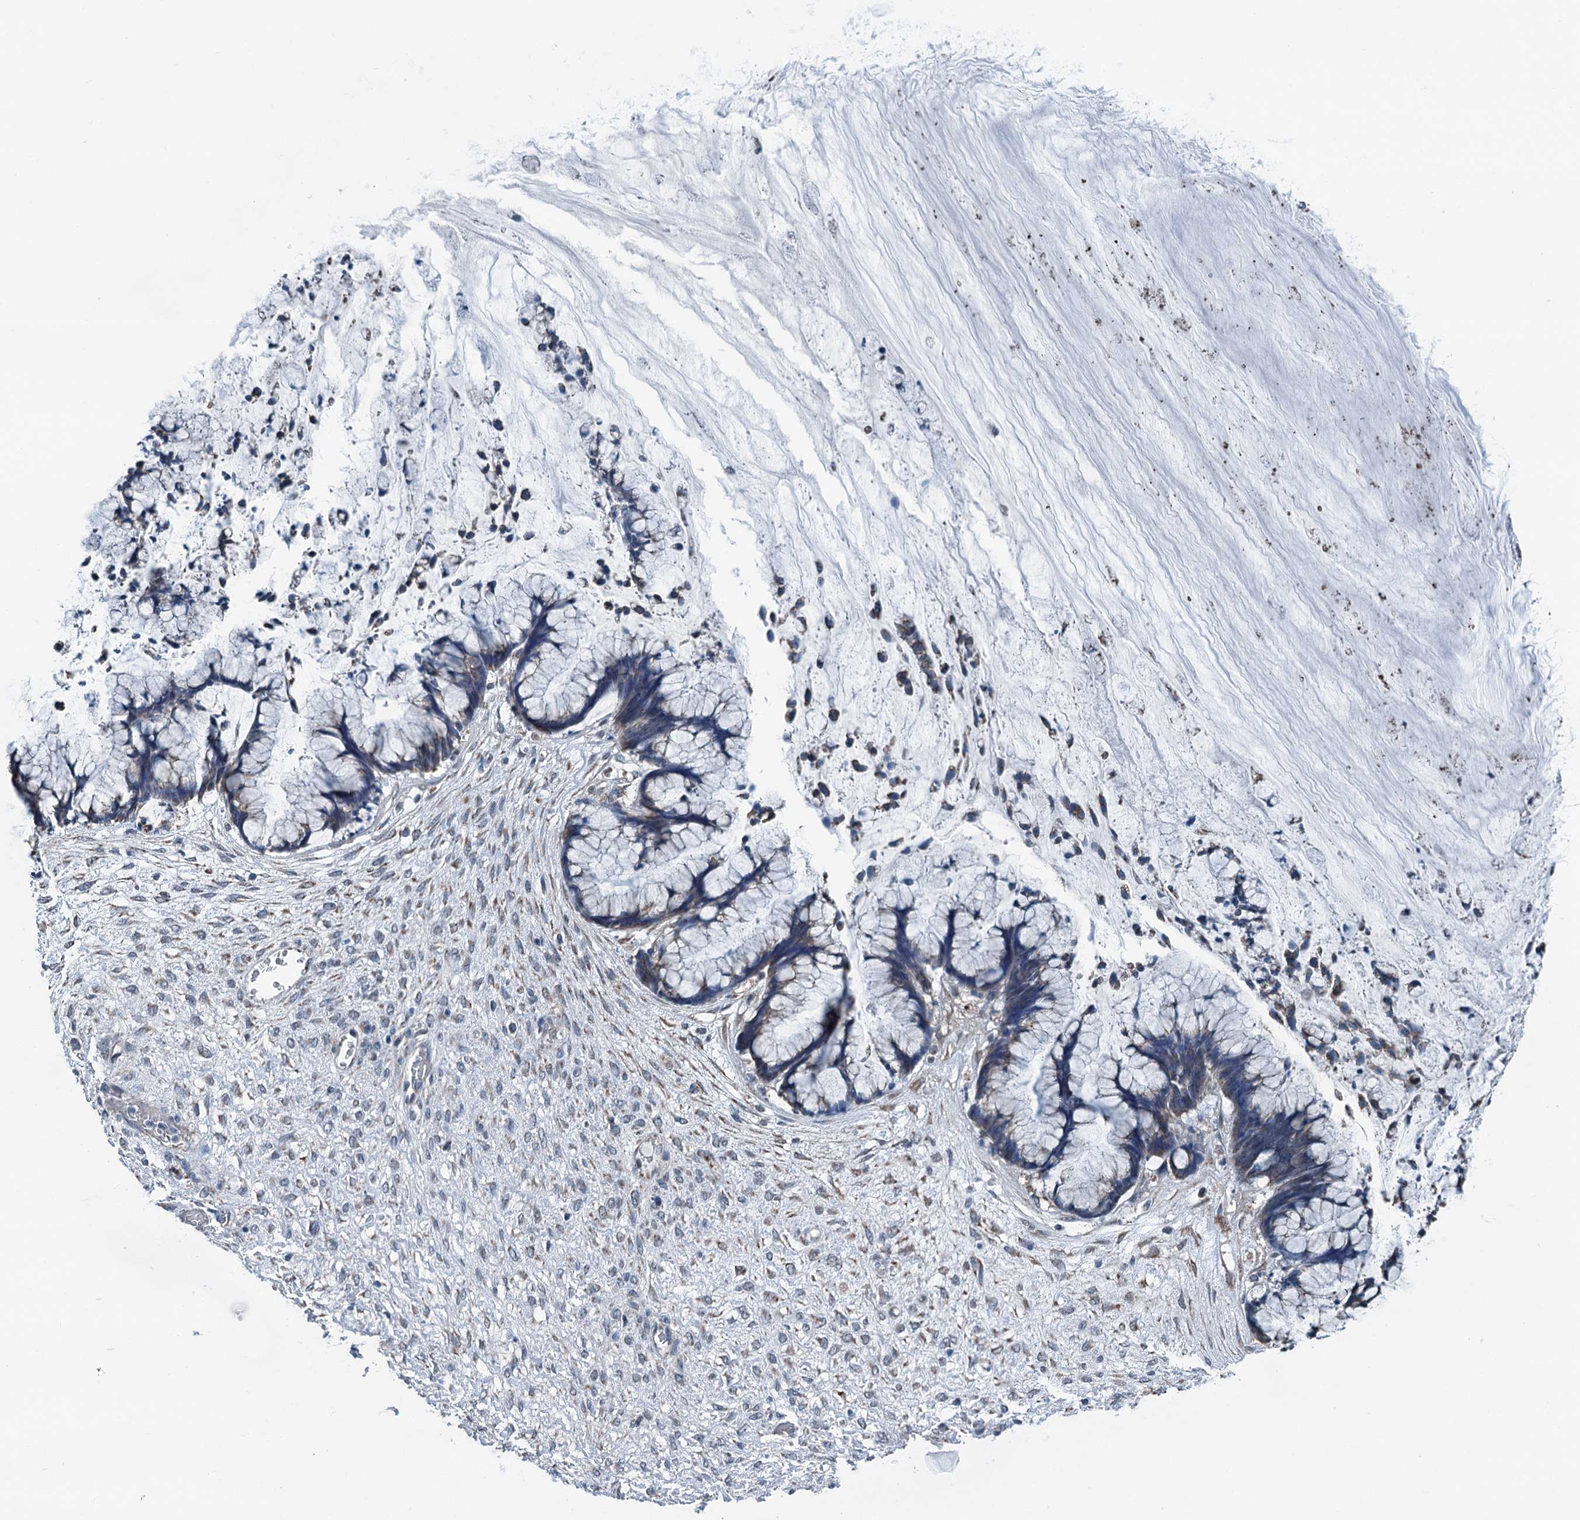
{"staining": {"intensity": "negative", "quantity": "none", "location": "none"}, "tissue": "ovarian cancer", "cell_type": "Tumor cells", "image_type": "cancer", "snomed": [{"axis": "morphology", "description": "Cystadenocarcinoma, mucinous, NOS"}, {"axis": "topography", "description": "Ovary"}], "caption": "The image displays no staining of tumor cells in ovarian cancer.", "gene": "TRPT1", "patient": {"sex": "female", "age": 42}}